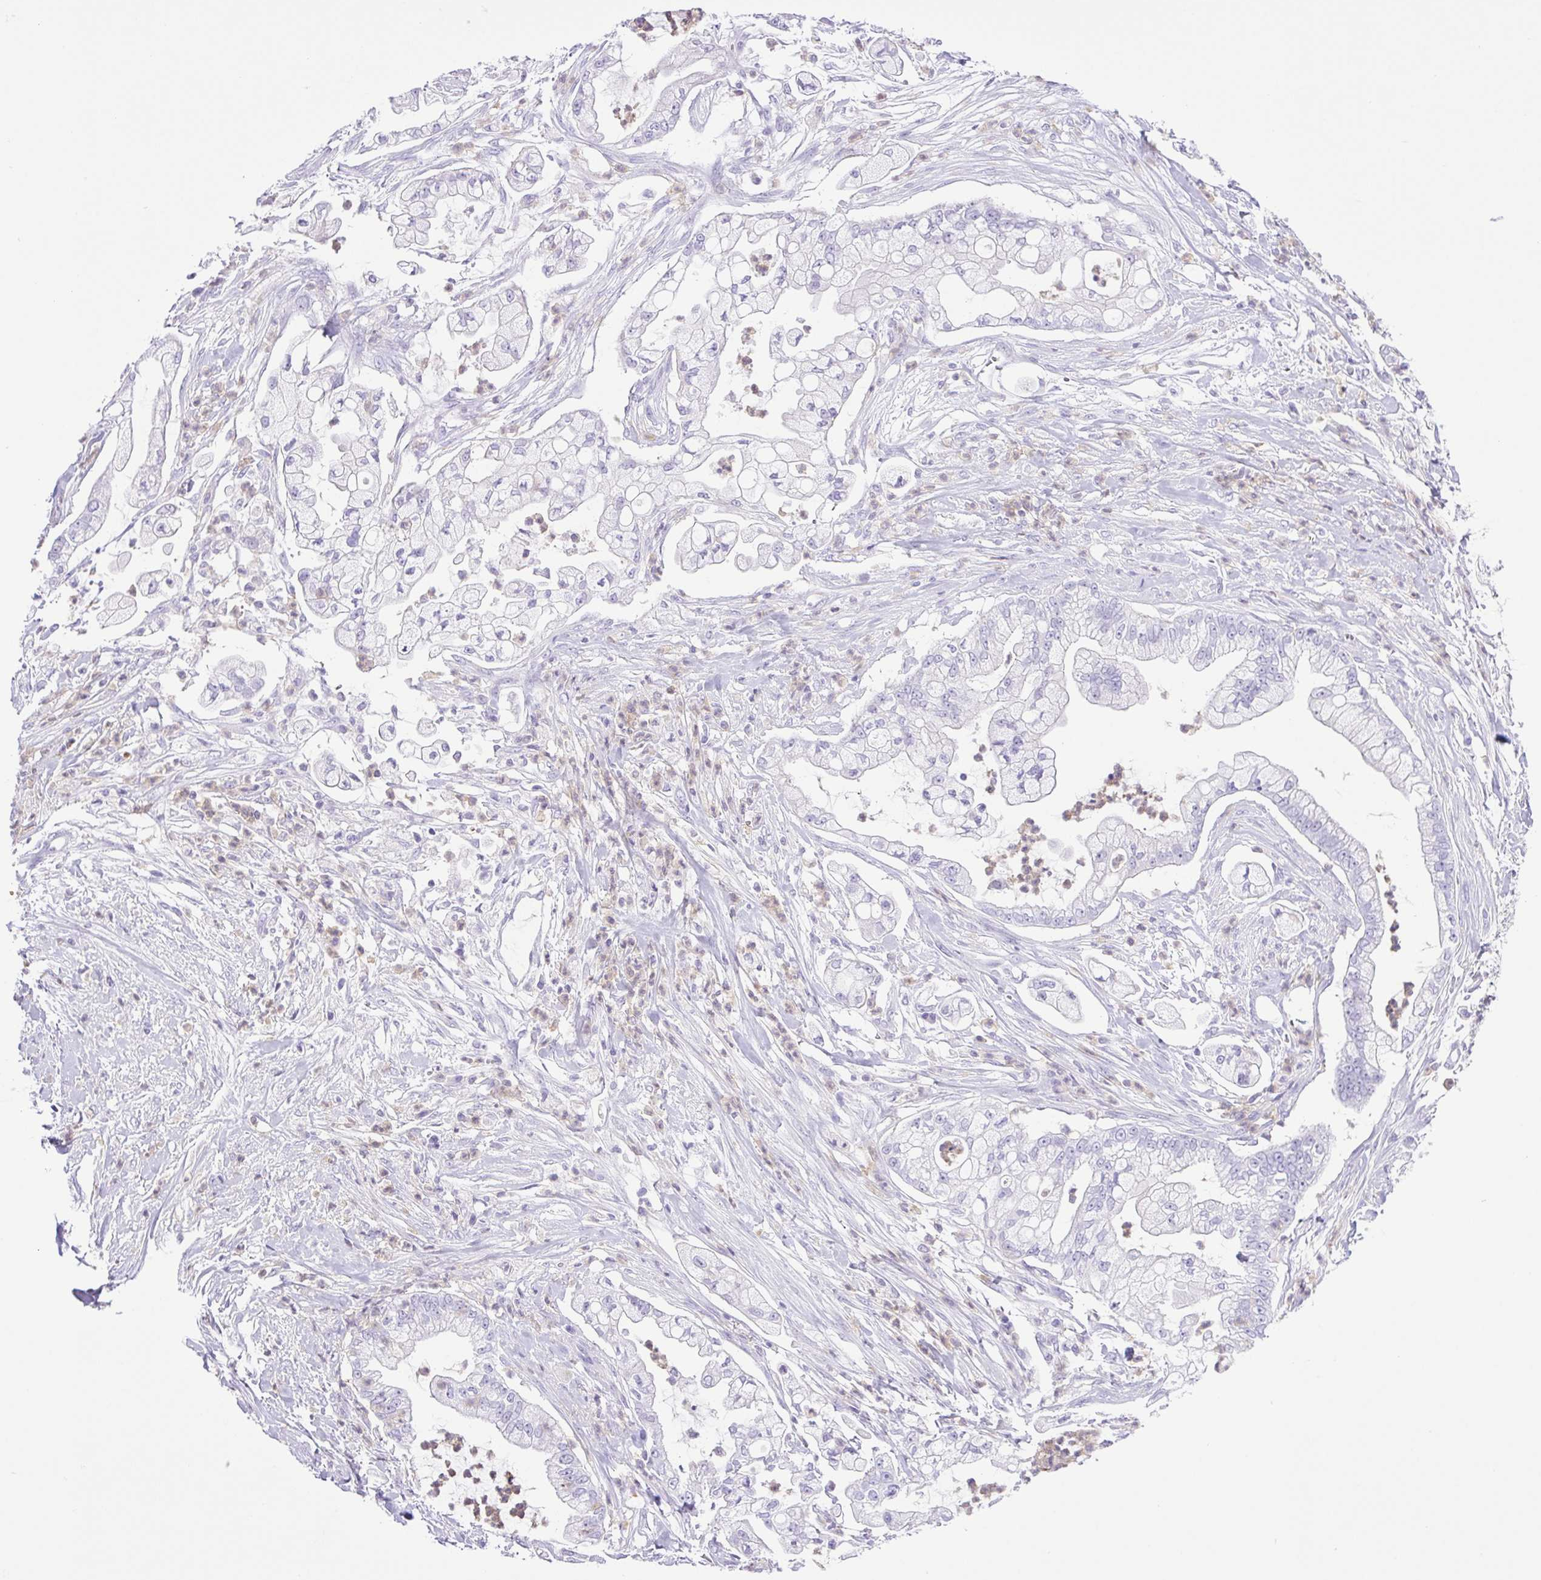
{"staining": {"intensity": "negative", "quantity": "none", "location": "none"}, "tissue": "pancreatic cancer", "cell_type": "Tumor cells", "image_type": "cancer", "snomed": [{"axis": "morphology", "description": "Adenocarcinoma, NOS"}, {"axis": "topography", "description": "Pancreas"}], "caption": "High magnification brightfield microscopy of adenocarcinoma (pancreatic) stained with DAB (3,3'-diaminobenzidine) (brown) and counterstained with hematoxylin (blue): tumor cells show no significant positivity.", "gene": "SYNPR", "patient": {"sex": "female", "age": 69}}